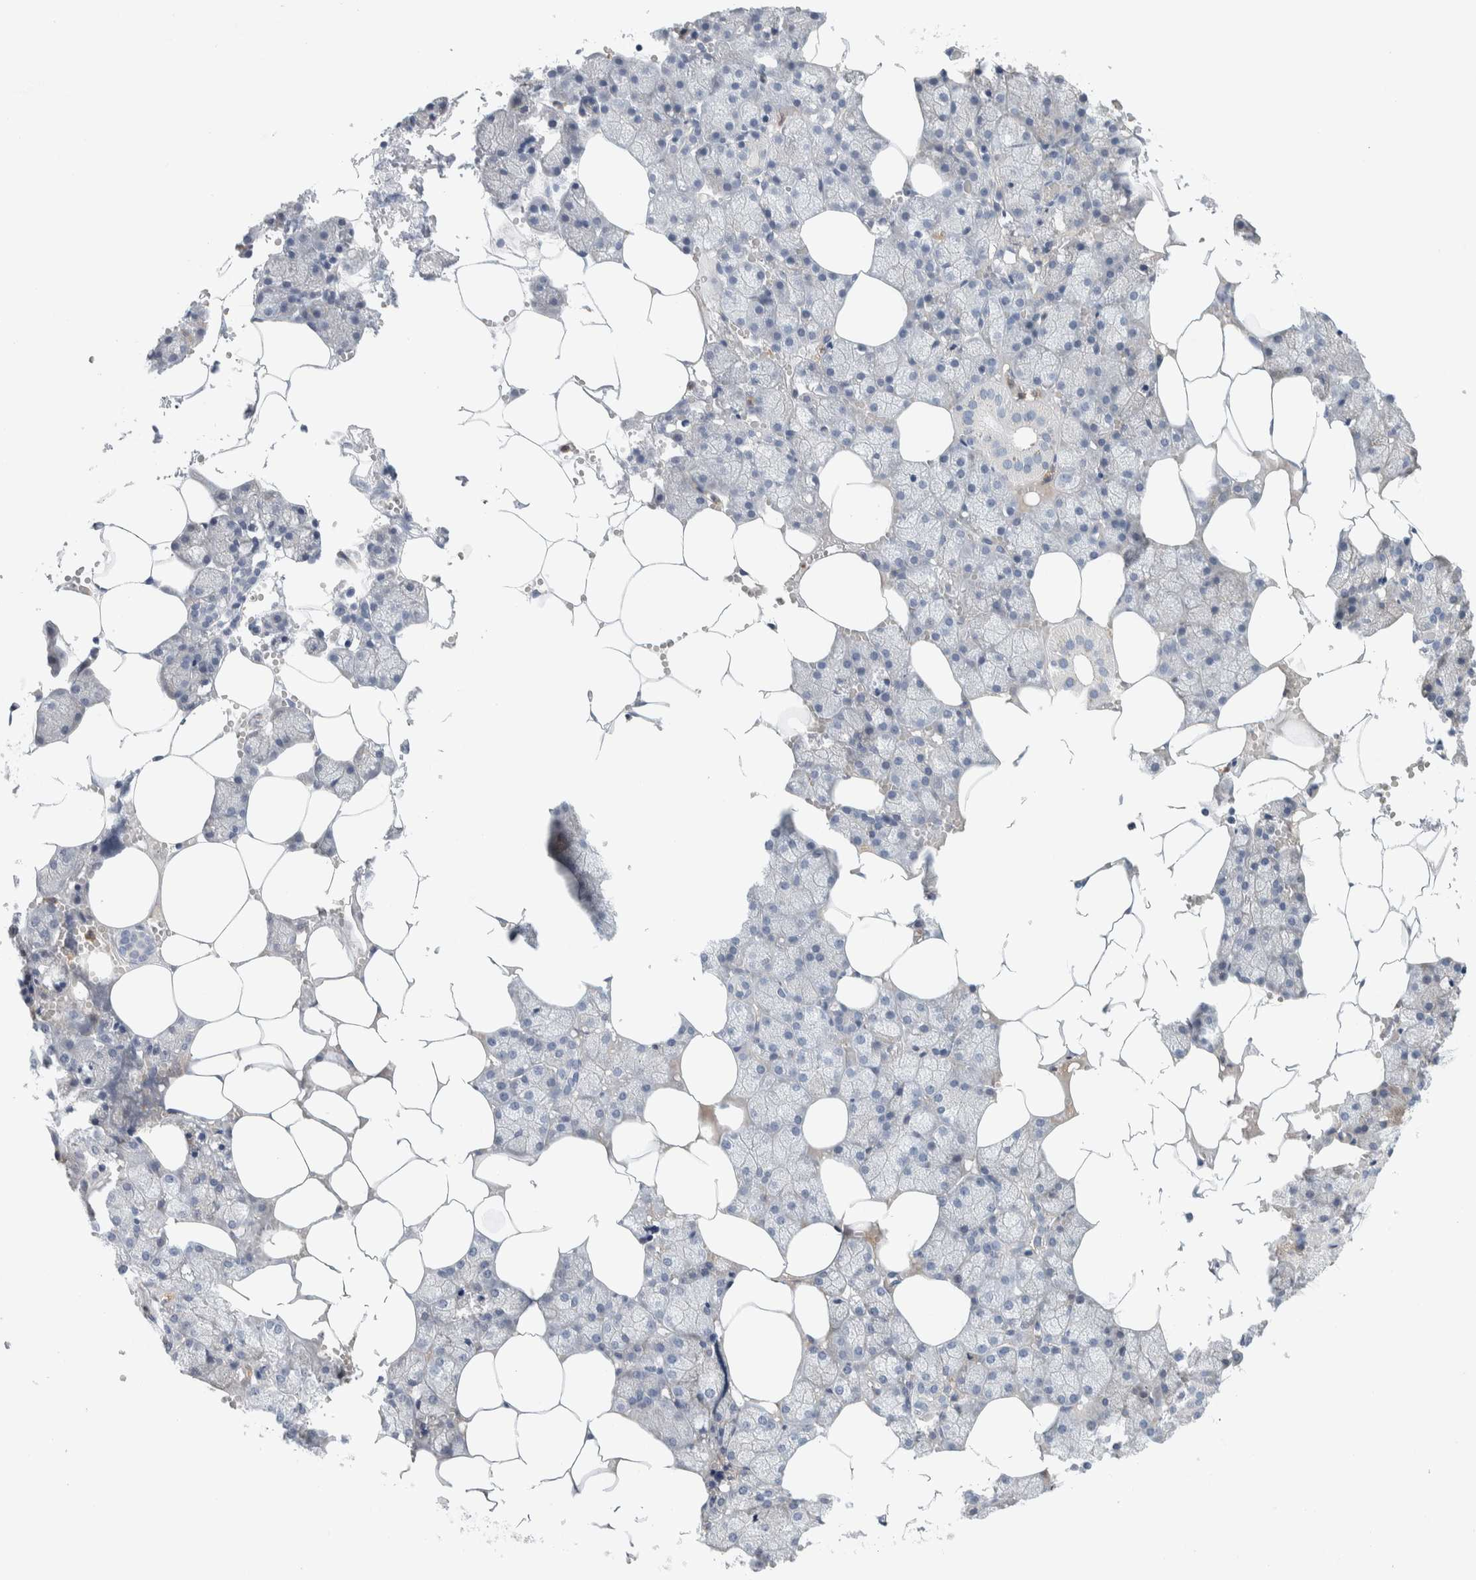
{"staining": {"intensity": "negative", "quantity": "none", "location": "none"}, "tissue": "salivary gland", "cell_type": "Glandular cells", "image_type": "normal", "snomed": [{"axis": "morphology", "description": "Normal tissue, NOS"}, {"axis": "topography", "description": "Salivary gland"}], "caption": "This is an immunohistochemistry micrograph of benign salivary gland. There is no expression in glandular cells.", "gene": "NCF2", "patient": {"sex": "male", "age": 62}}